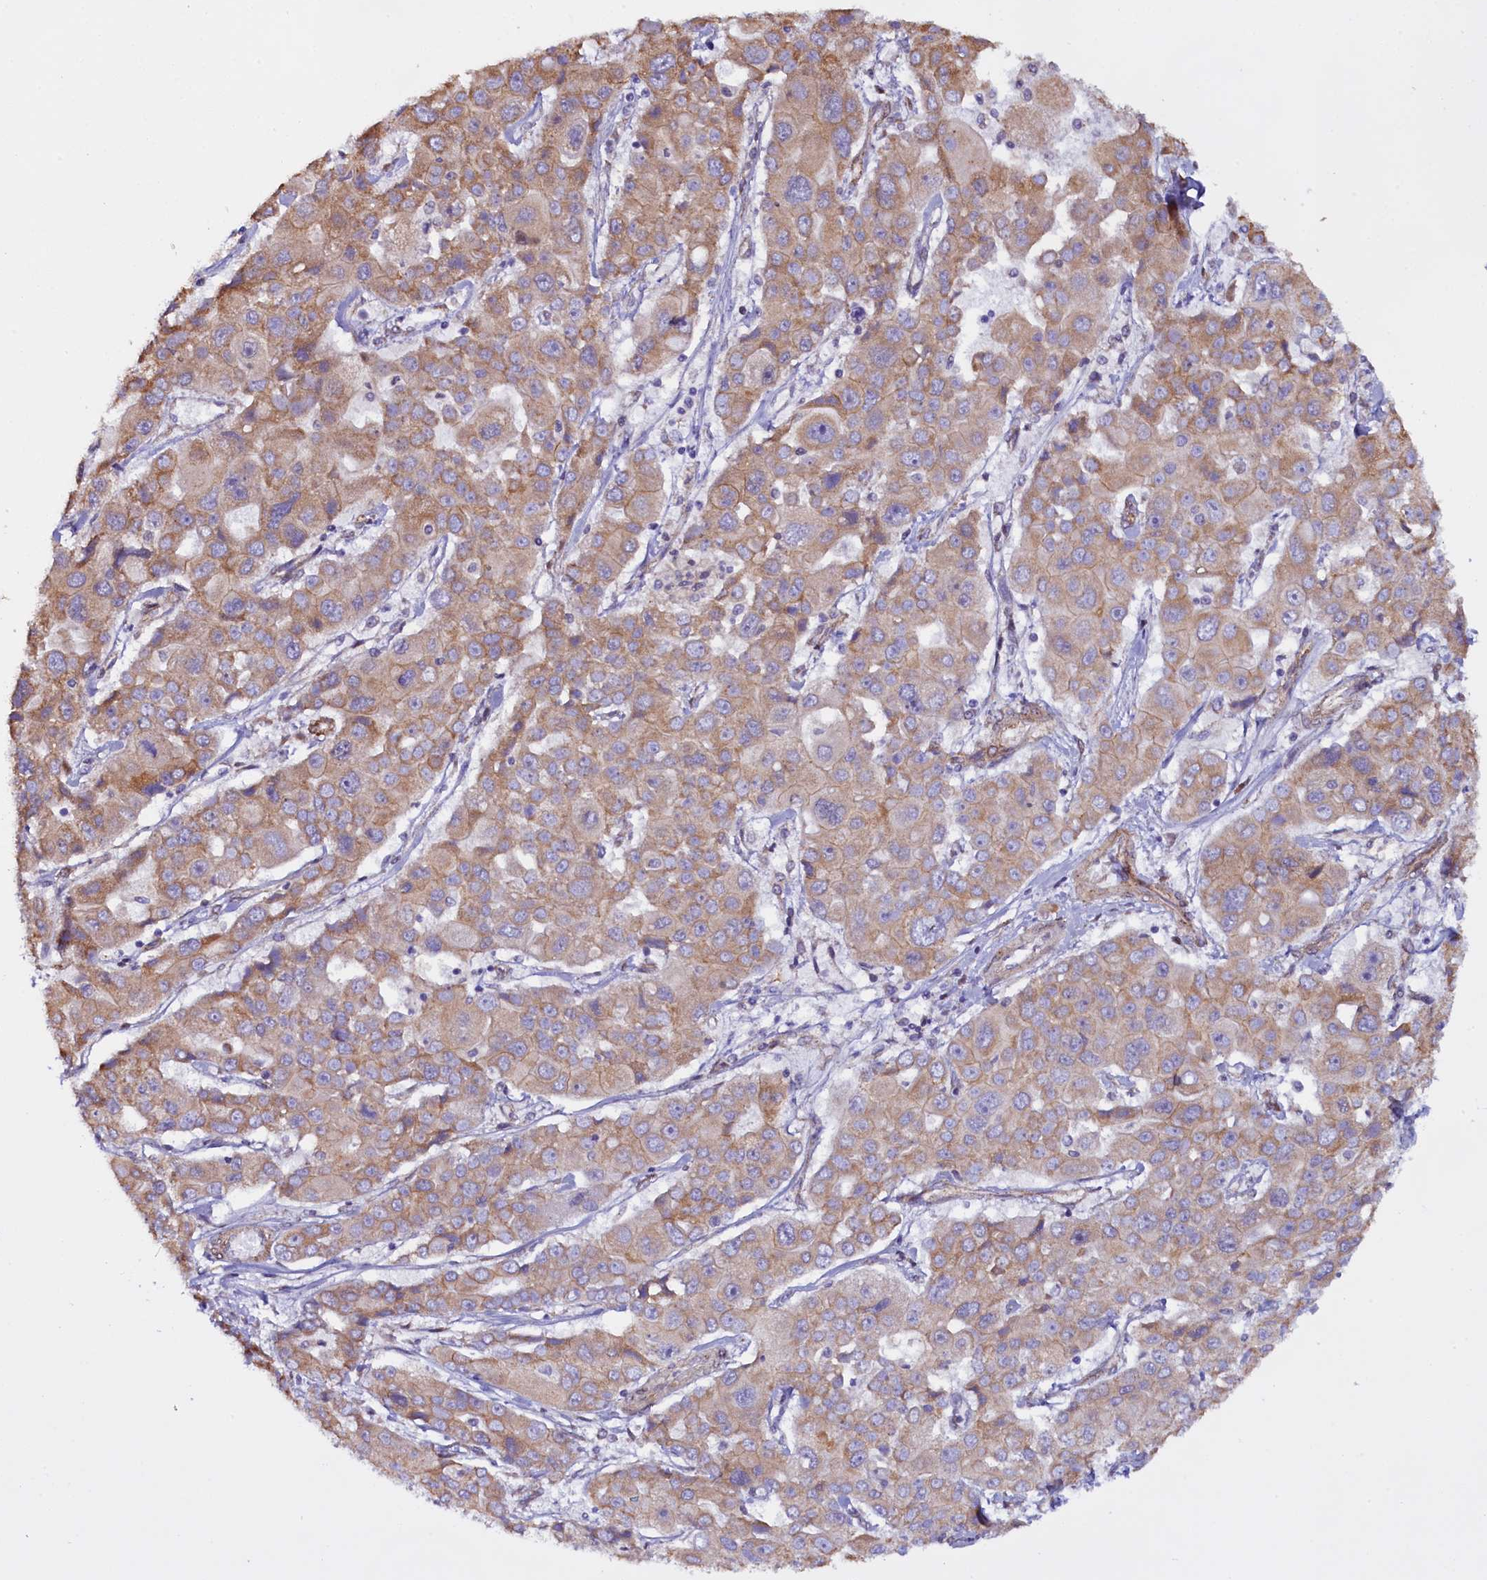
{"staining": {"intensity": "weak", "quantity": ">75%", "location": "cytoplasmic/membranous"}, "tissue": "liver cancer", "cell_type": "Tumor cells", "image_type": "cancer", "snomed": [{"axis": "morphology", "description": "Cholangiocarcinoma"}, {"axis": "topography", "description": "Liver"}], "caption": "About >75% of tumor cells in human cholangiocarcinoma (liver) display weak cytoplasmic/membranous protein staining as visualized by brown immunohistochemical staining.", "gene": "UACA", "patient": {"sex": "male", "age": 67}}